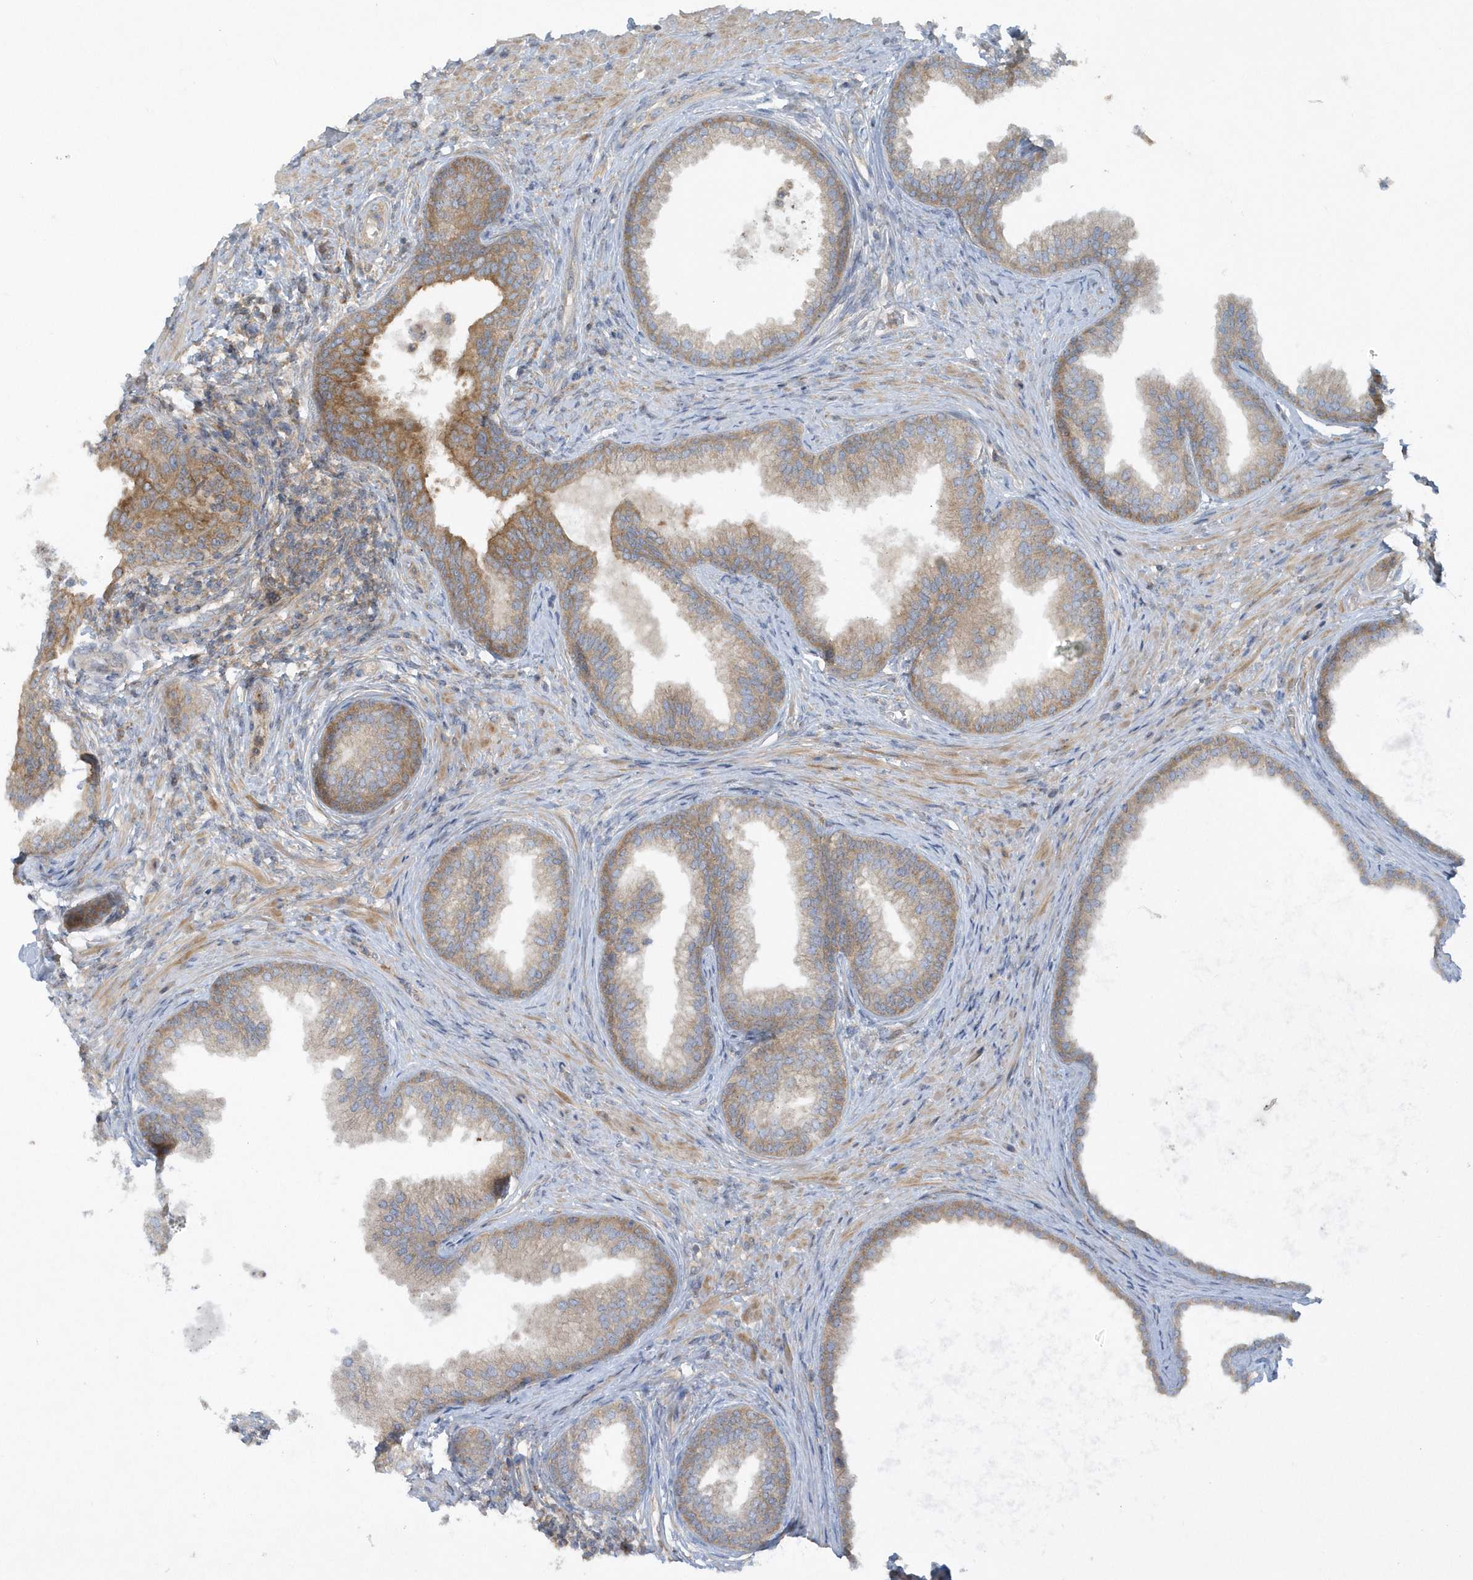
{"staining": {"intensity": "moderate", "quantity": "25%-75%", "location": "cytoplasmic/membranous"}, "tissue": "prostate", "cell_type": "Glandular cells", "image_type": "normal", "snomed": [{"axis": "morphology", "description": "Normal tissue, NOS"}, {"axis": "topography", "description": "Prostate"}], "caption": "A medium amount of moderate cytoplasmic/membranous expression is identified in approximately 25%-75% of glandular cells in benign prostate. (Brightfield microscopy of DAB IHC at high magnification).", "gene": "CNOT10", "patient": {"sex": "male", "age": 76}}